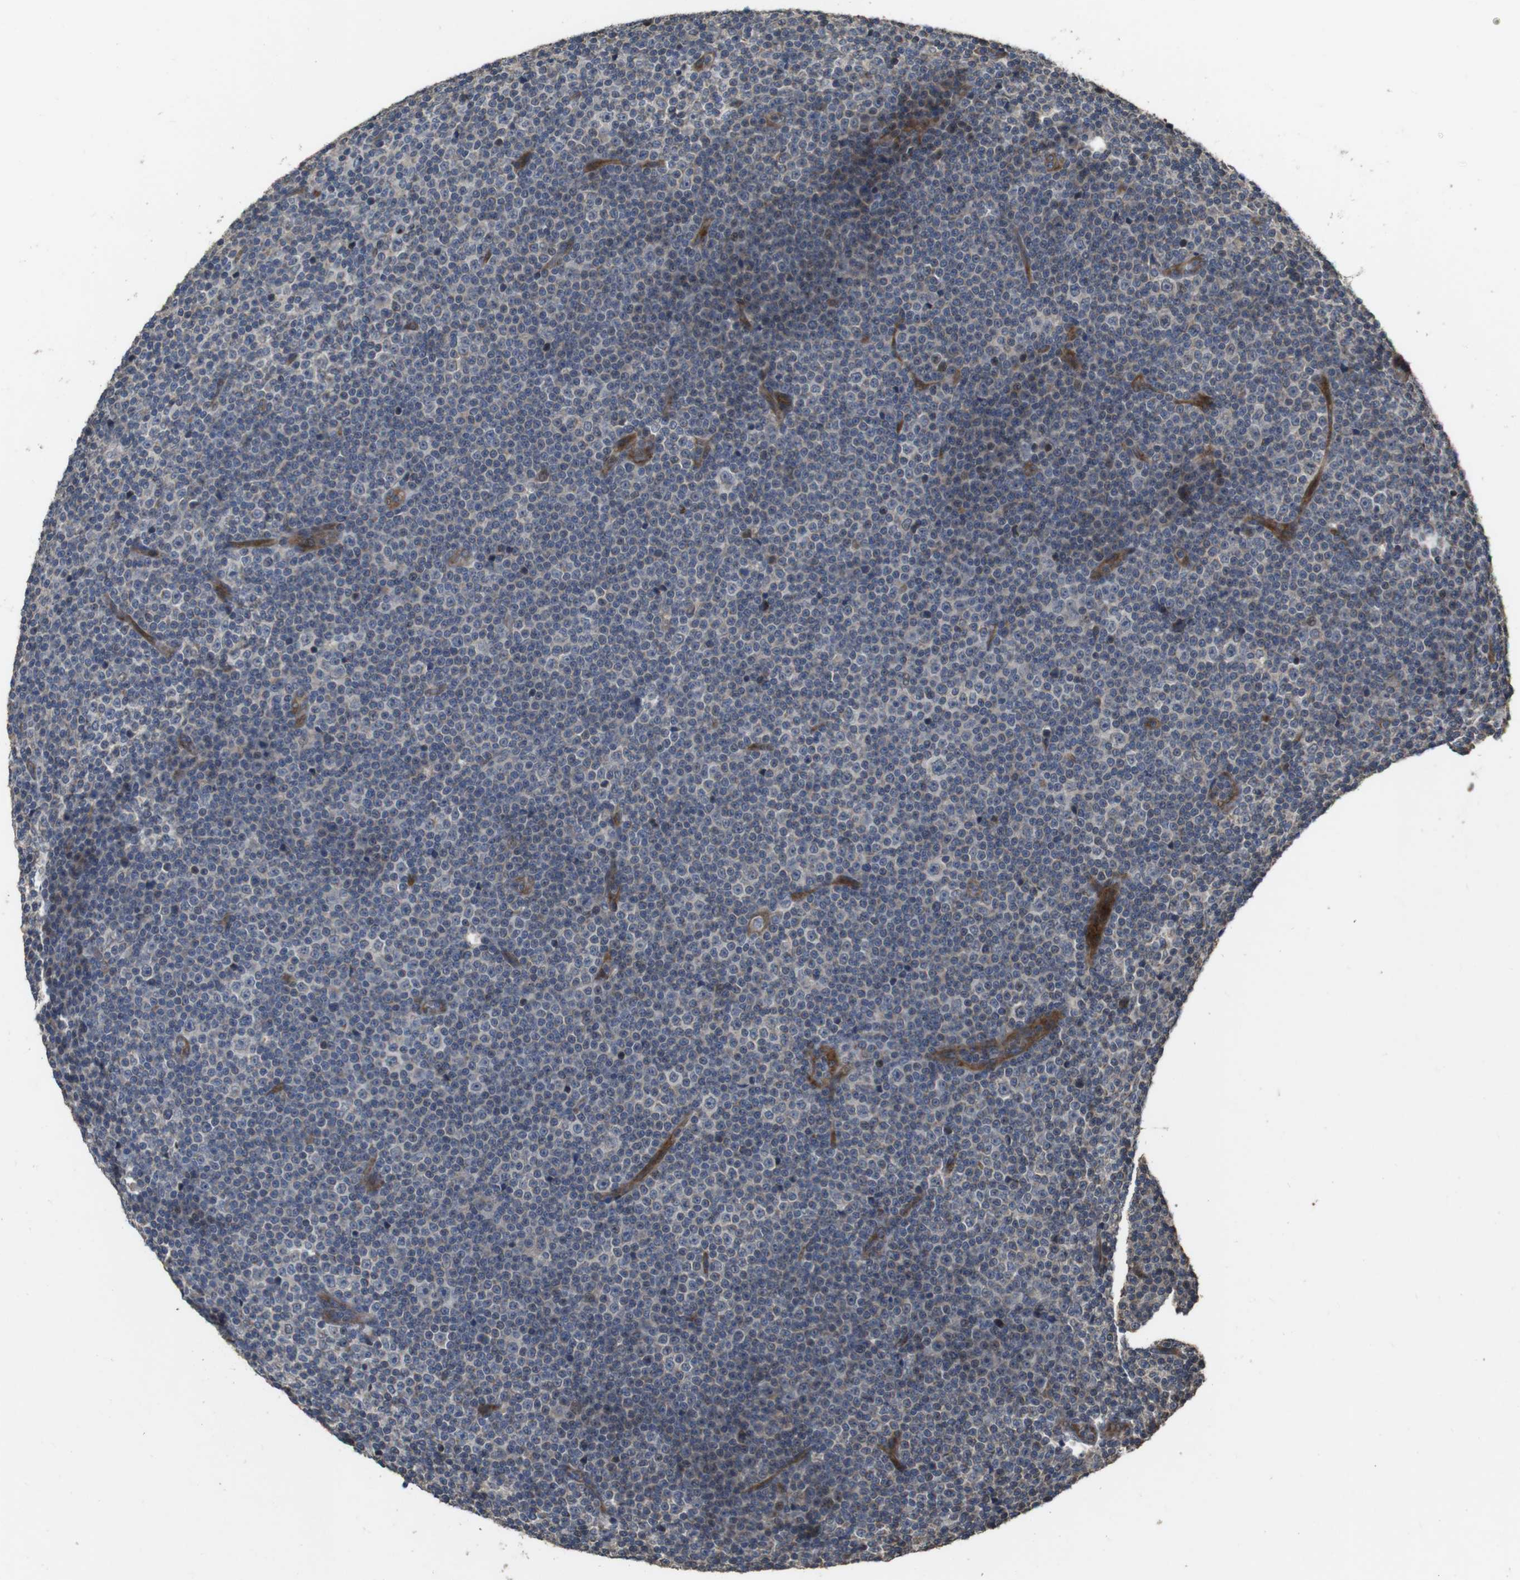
{"staining": {"intensity": "weak", "quantity": "<25%", "location": "nuclear"}, "tissue": "lymphoma", "cell_type": "Tumor cells", "image_type": "cancer", "snomed": [{"axis": "morphology", "description": "Malignant lymphoma, non-Hodgkin's type, Low grade"}, {"axis": "topography", "description": "Lymph node"}], "caption": "DAB (3,3'-diaminobenzidine) immunohistochemical staining of human lymphoma displays no significant positivity in tumor cells.", "gene": "PCDHB10", "patient": {"sex": "female", "age": 67}}